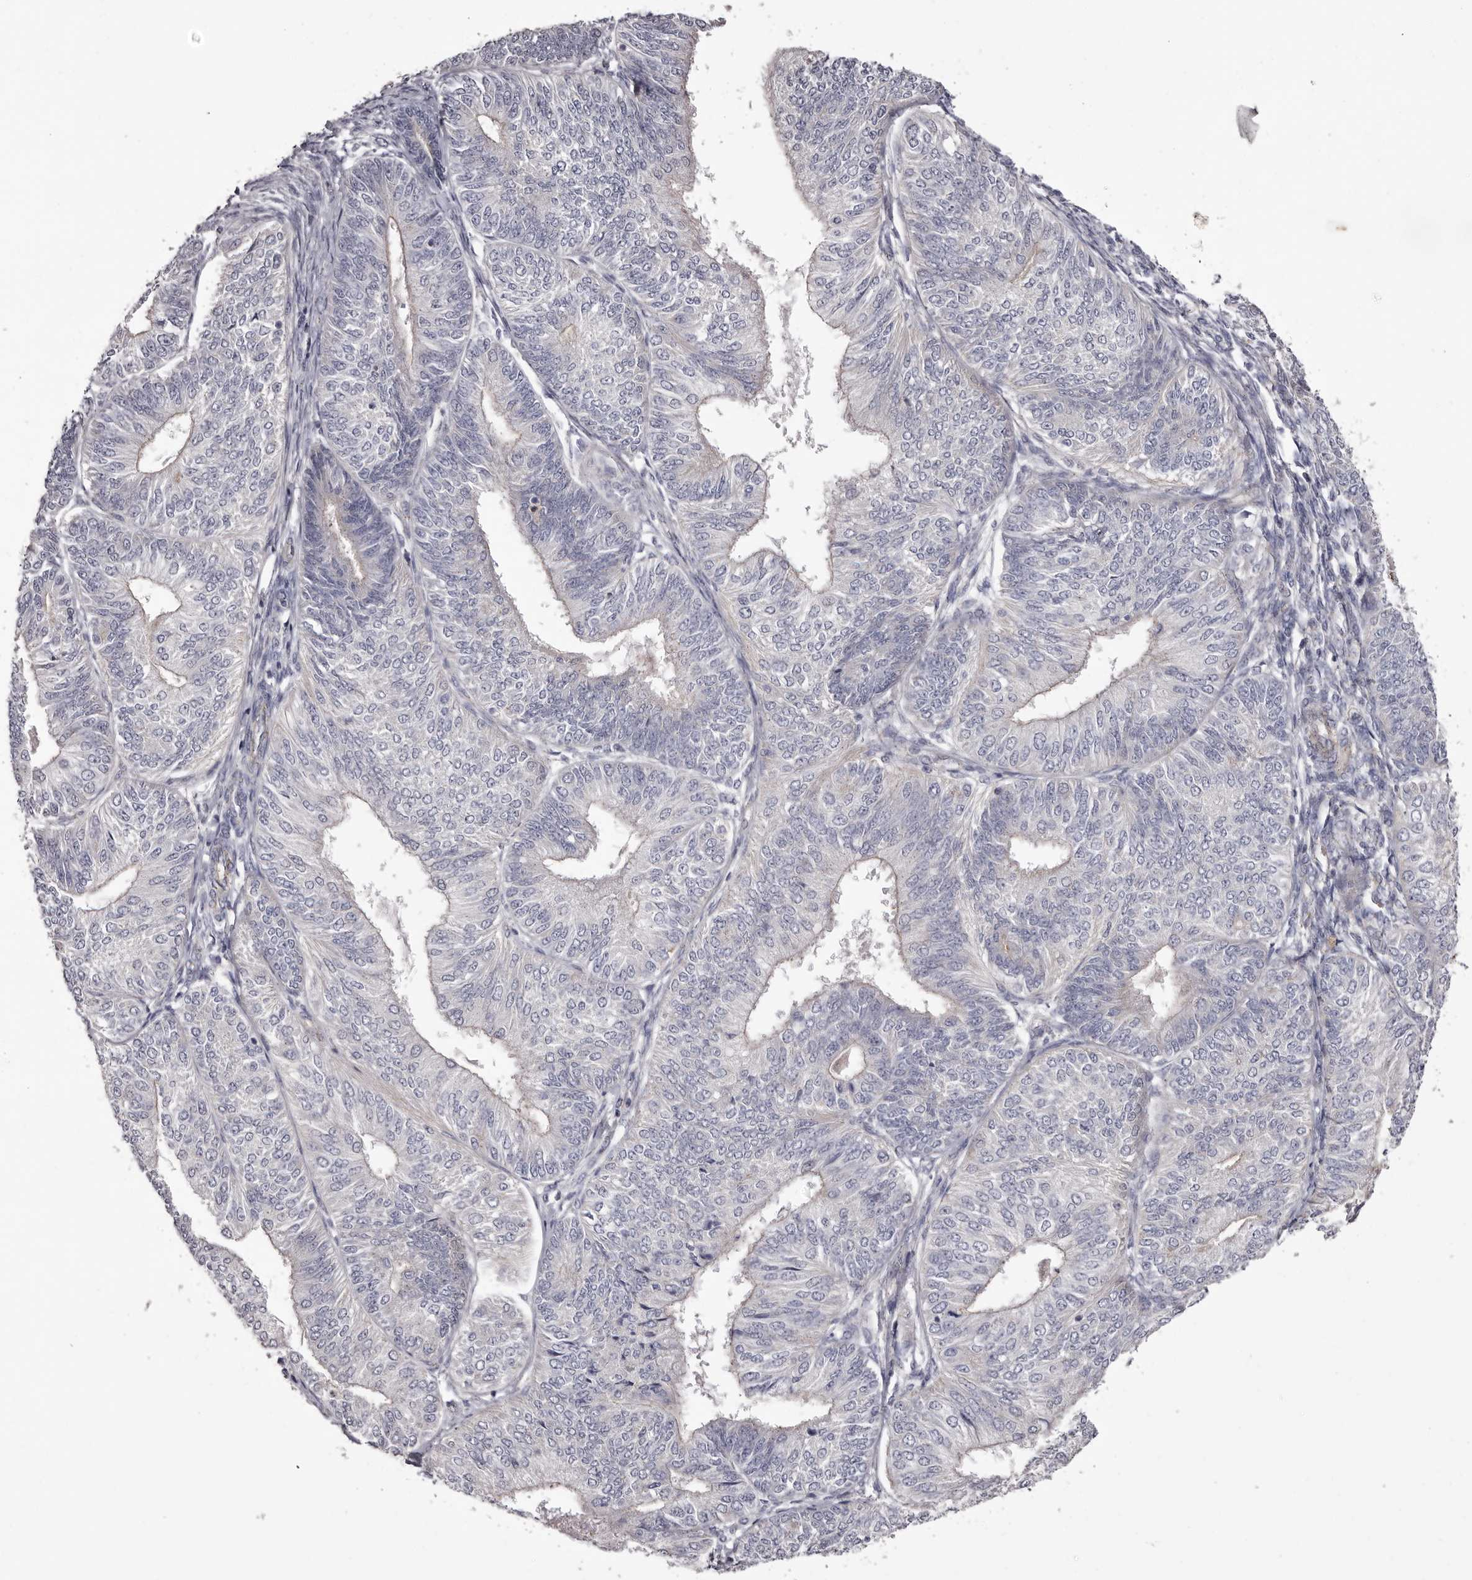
{"staining": {"intensity": "weak", "quantity": "<25%", "location": "cytoplasmic/membranous"}, "tissue": "endometrial cancer", "cell_type": "Tumor cells", "image_type": "cancer", "snomed": [{"axis": "morphology", "description": "Adenocarcinoma, NOS"}, {"axis": "topography", "description": "Endometrium"}], "caption": "Immunohistochemistry (IHC) histopathology image of neoplastic tissue: endometrial adenocarcinoma stained with DAB displays no significant protein positivity in tumor cells. The staining was performed using DAB to visualize the protein expression in brown, while the nuclei were stained in blue with hematoxylin (Magnification: 20x).", "gene": "PEG10", "patient": {"sex": "female", "age": 58}}